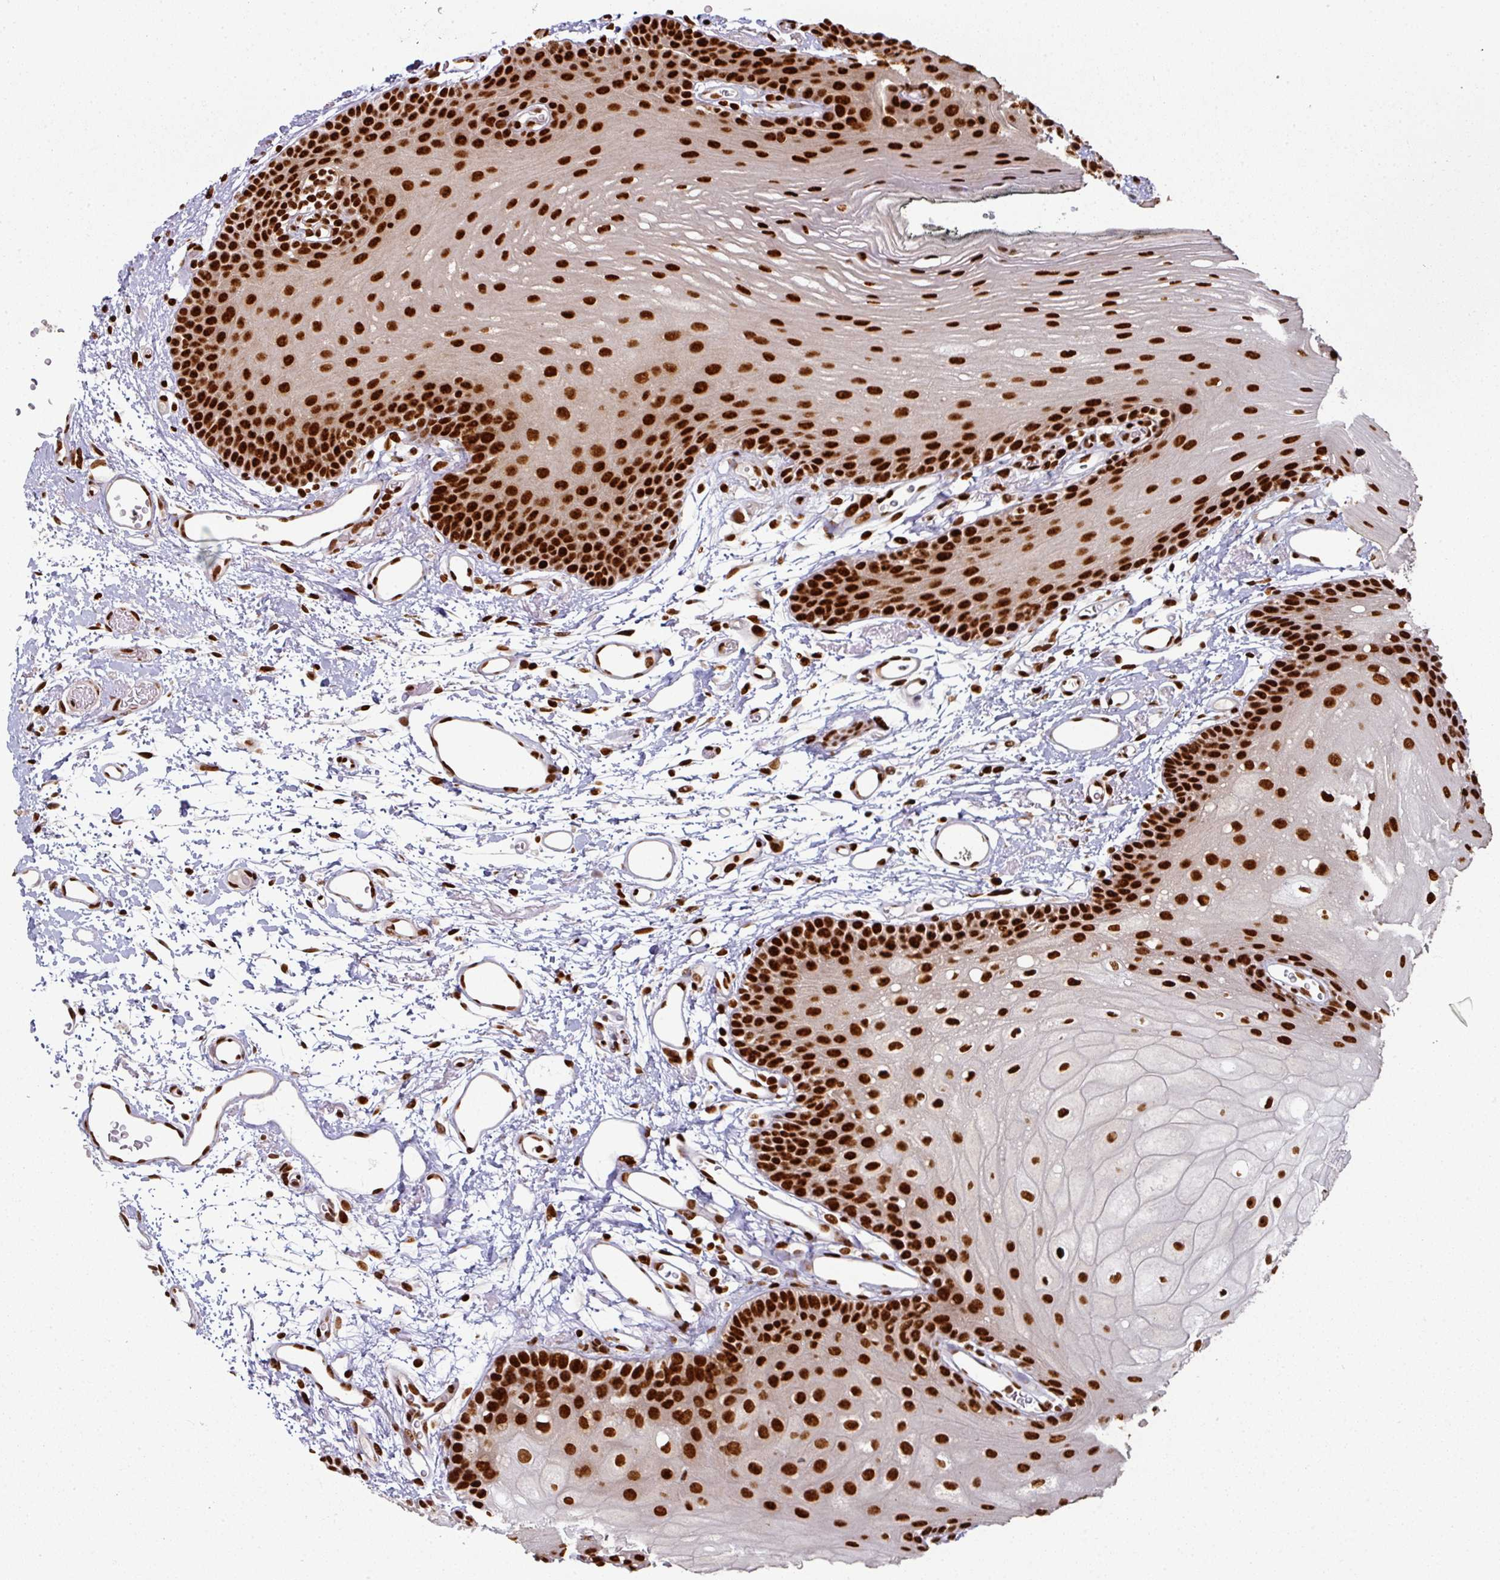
{"staining": {"intensity": "strong", "quantity": ">75%", "location": "nuclear"}, "tissue": "oral mucosa", "cell_type": "Squamous epithelial cells", "image_type": "normal", "snomed": [{"axis": "morphology", "description": "Normal tissue, NOS"}, {"axis": "morphology", "description": "Squamous cell carcinoma, NOS"}, {"axis": "topography", "description": "Oral tissue"}, {"axis": "topography", "description": "Head-Neck"}], "caption": "Strong nuclear positivity for a protein is appreciated in about >75% of squamous epithelial cells of normal oral mucosa using IHC.", "gene": "SIK3", "patient": {"sex": "female", "age": 81}}